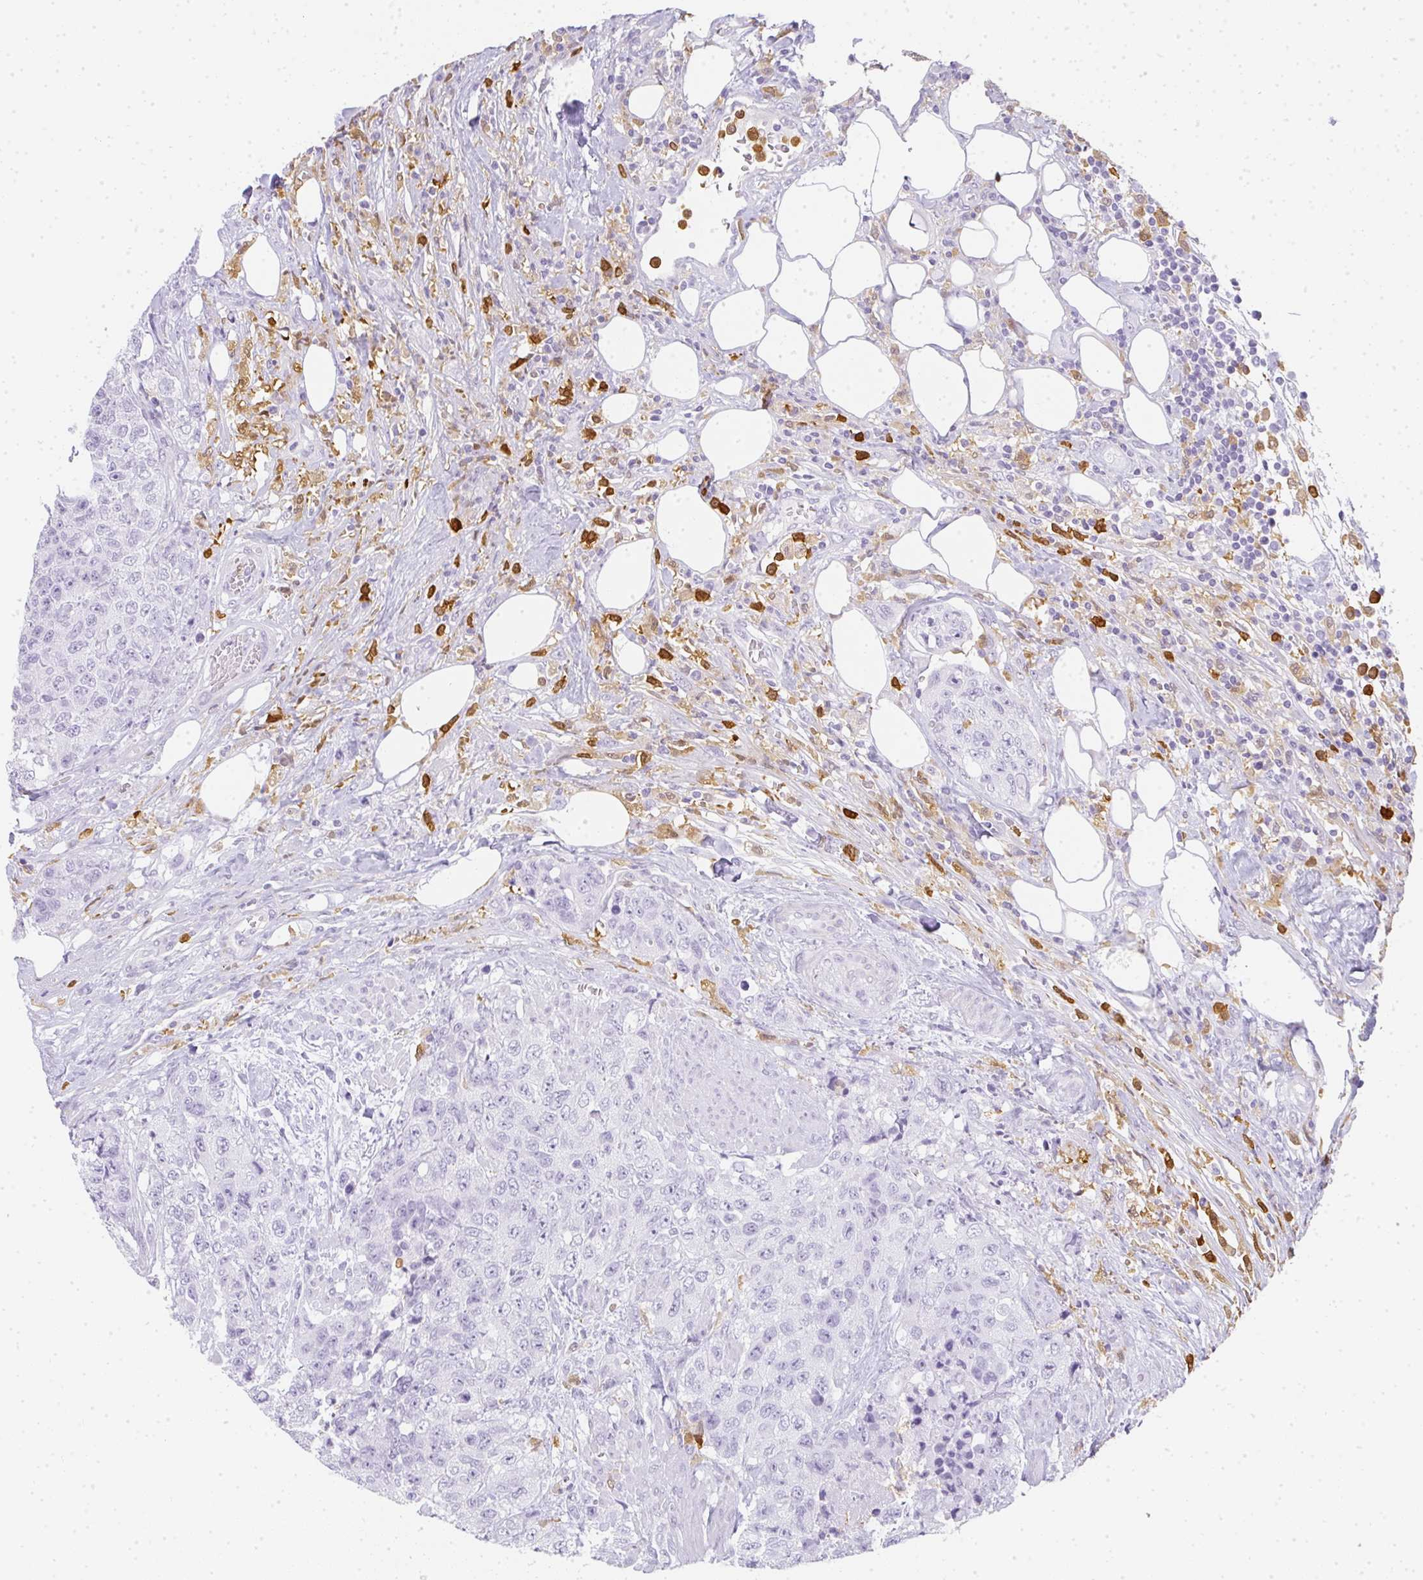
{"staining": {"intensity": "negative", "quantity": "none", "location": "none"}, "tissue": "urothelial cancer", "cell_type": "Tumor cells", "image_type": "cancer", "snomed": [{"axis": "morphology", "description": "Urothelial carcinoma, High grade"}, {"axis": "topography", "description": "Urinary bladder"}], "caption": "Human high-grade urothelial carcinoma stained for a protein using immunohistochemistry (IHC) demonstrates no expression in tumor cells.", "gene": "HK3", "patient": {"sex": "female", "age": 78}}